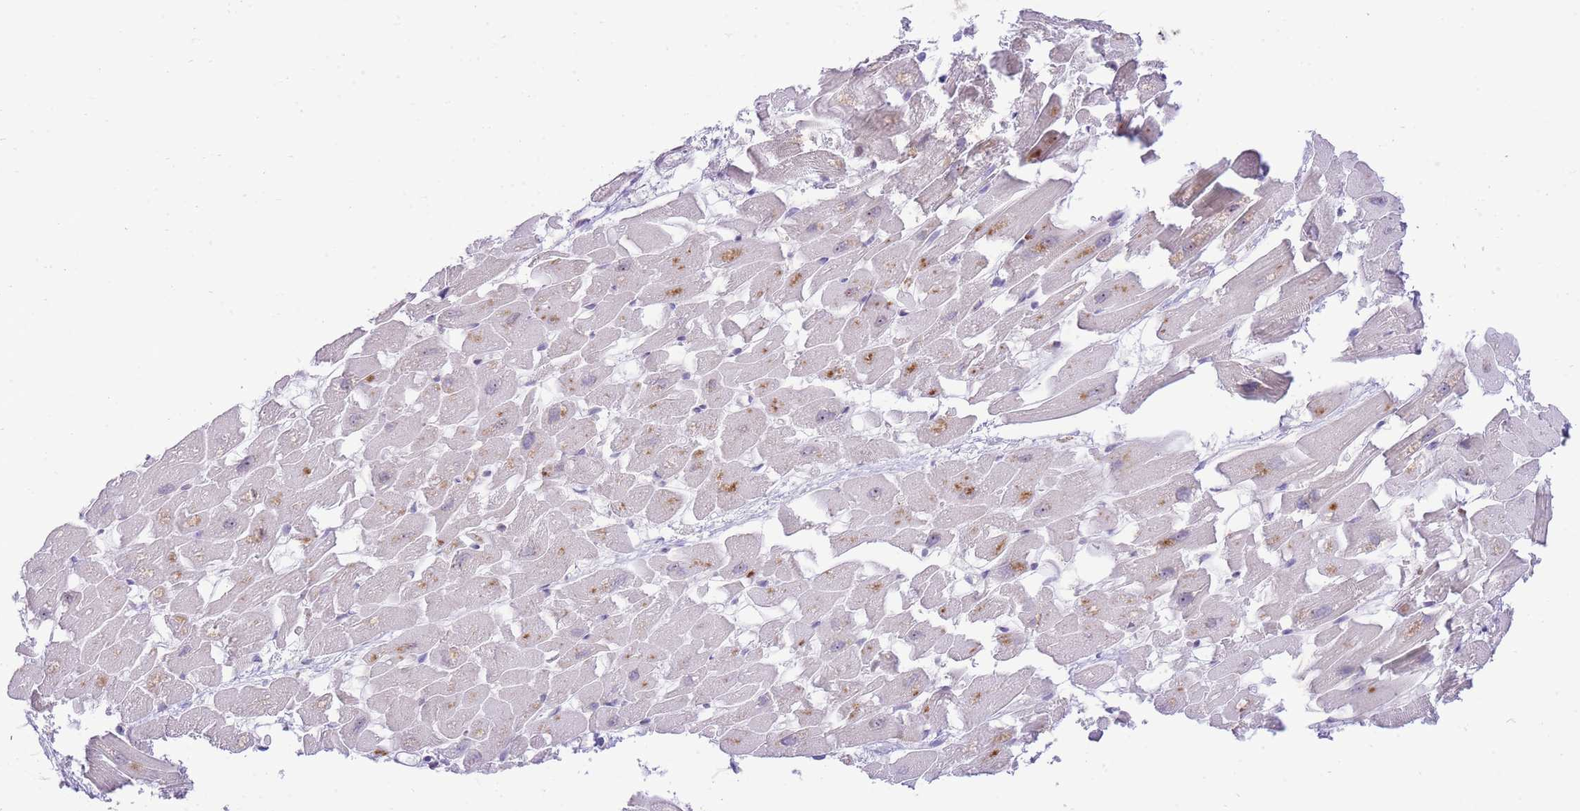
{"staining": {"intensity": "moderate", "quantity": "25%-75%", "location": "cytoplasmic/membranous"}, "tissue": "heart muscle", "cell_type": "Cardiomyocytes", "image_type": "normal", "snomed": [{"axis": "morphology", "description": "Normal tissue, NOS"}, {"axis": "topography", "description": "Heart"}], "caption": "Immunohistochemistry (IHC) photomicrograph of benign heart muscle stained for a protein (brown), which exhibits medium levels of moderate cytoplasmic/membranous expression in approximately 25%-75% of cardiomyocytes.", "gene": "STK39", "patient": {"sex": "female", "age": 64}}